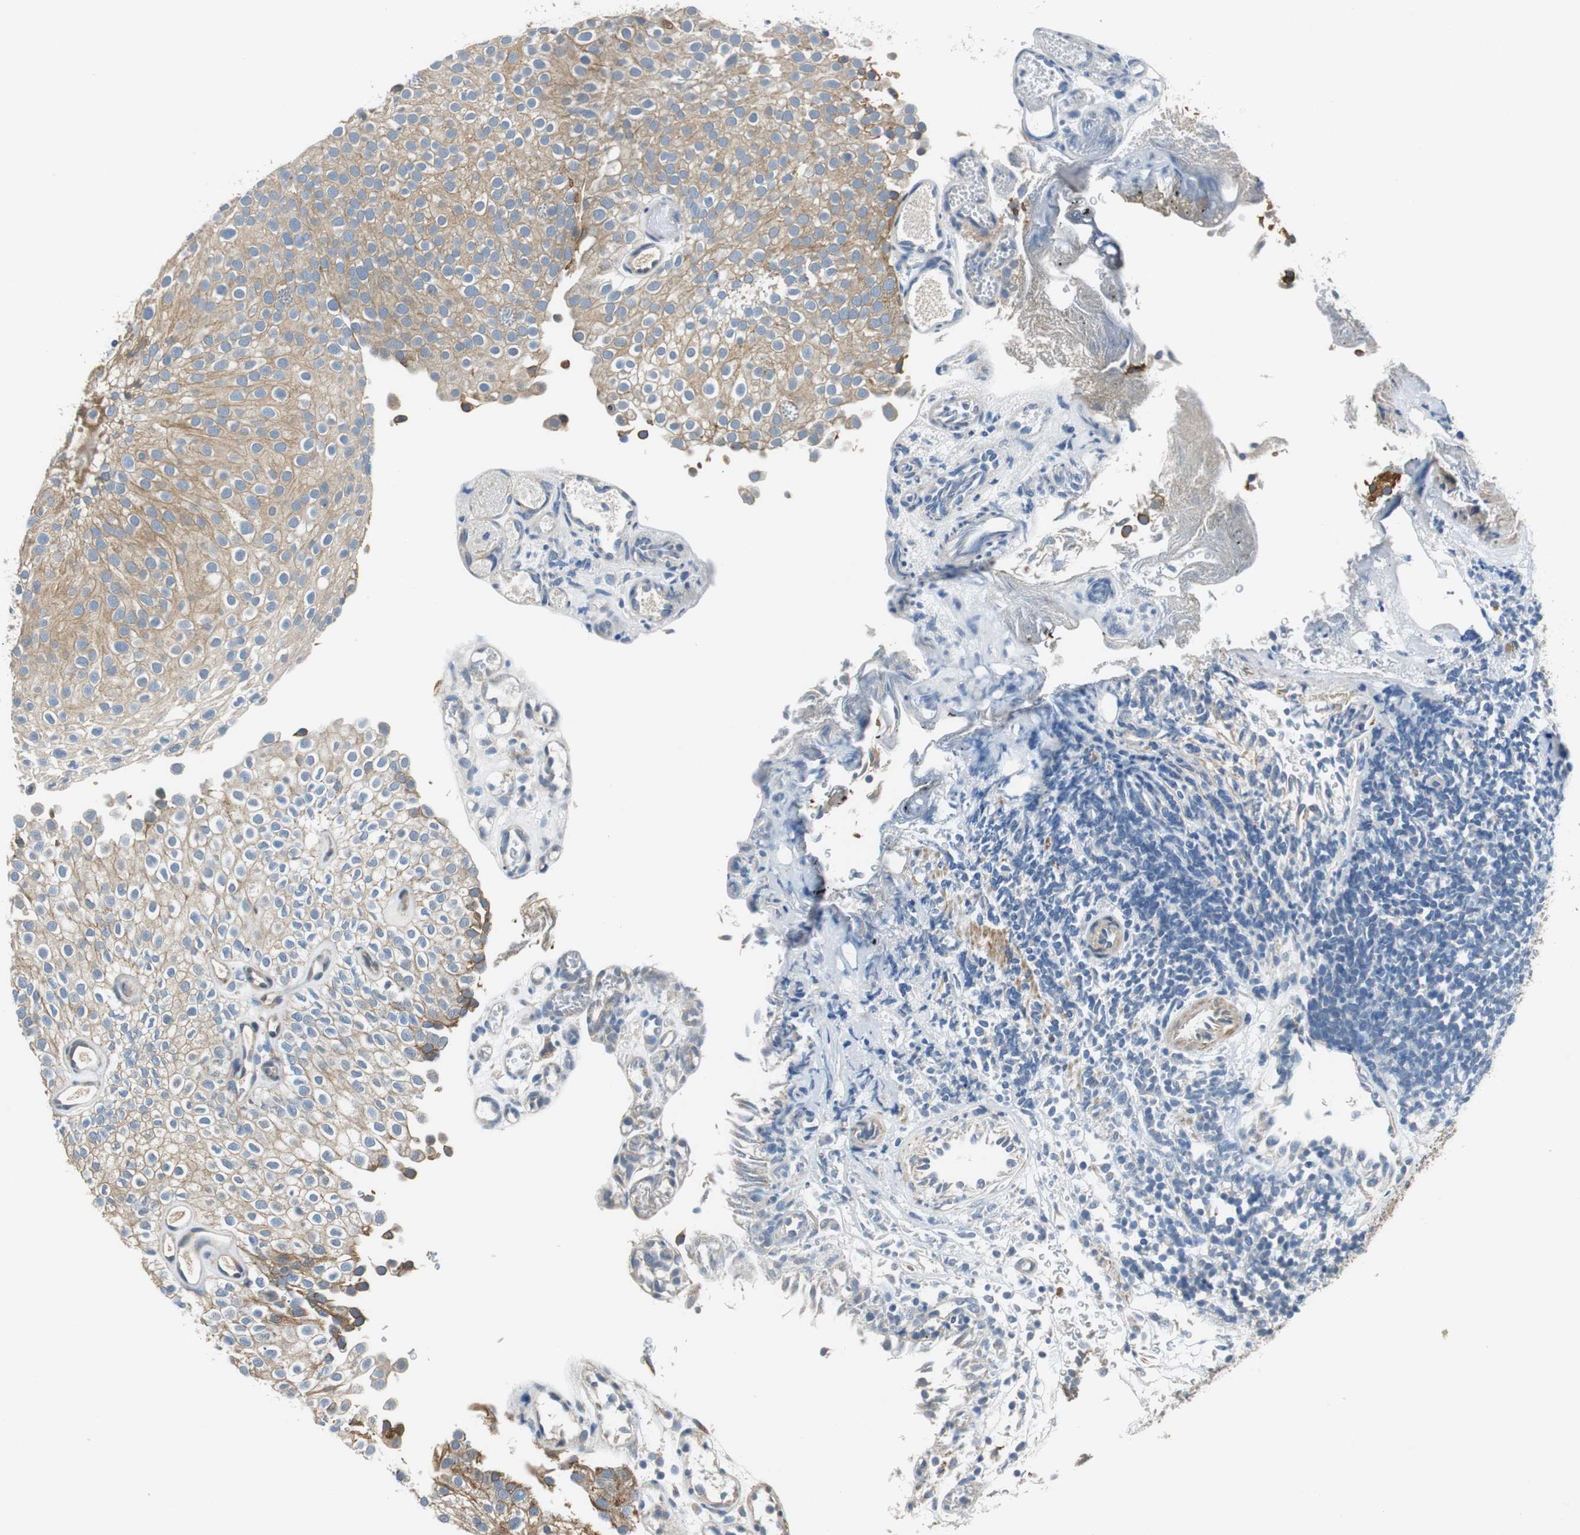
{"staining": {"intensity": "moderate", "quantity": ">75%", "location": "cytoplasmic/membranous"}, "tissue": "urothelial cancer", "cell_type": "Tumor cells", "image_type": "cancer", "snomed": [{"axis": "morphology", "description": "Urothelial carcinoma, Low grade"}, {"axis": "topography", "description": "Urinary bladder"}], "caption": "Urothelial cancer was stained to show a protein in brown. There is medium levels of moderate cytoplasmic/membranous staining in approximately >75% of tumor cells.", "gene": "FADS2", "patient": {"sex": "male", "age": 78}}